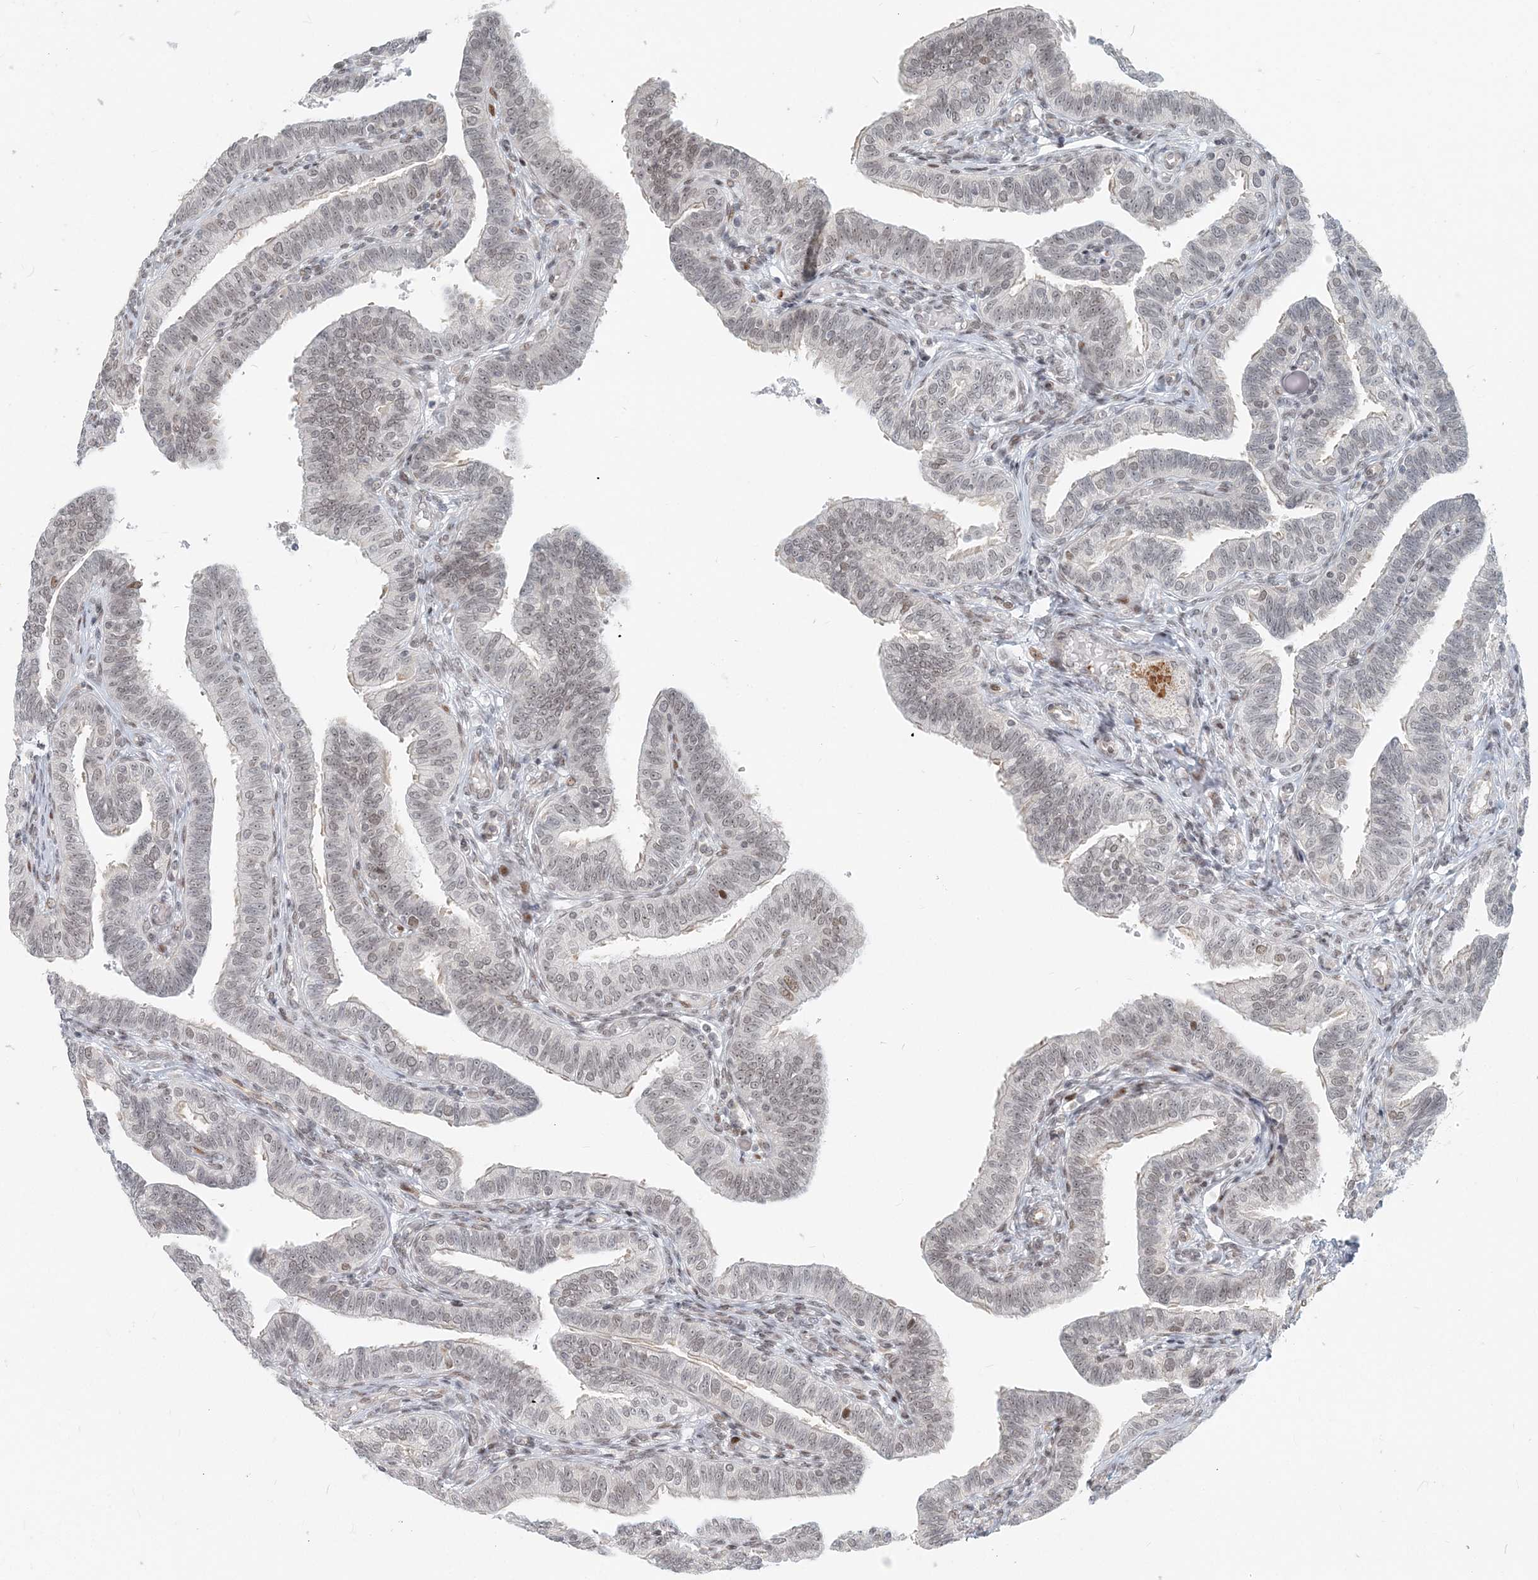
{"staining": {"intensity": "moderate", "quantity": "25%-75%", "location": "nuclear"}, "tissue": "fallopian tube", "cell_type": "Glandular cells", "image_type": "normal", "snomed": [{"axis": "morphology", "description": "Normal tissue, NOS"}, {"axis": "topography", "description": "Fallopian tube"}], "caption": "Protein staining of normal fallopian tube reveals moderate nuclear staining in approximately 25%-75% of glandular cells. The staining was performed using DAB (3,3'-diaminobenzidine) to visualize the protein expression in brown, while the nuclei were stained in blue with hematoxylin (Magnification: 20x).", "gene": "BAZ1B", "patient": {"sex": "female", "age": 39}}